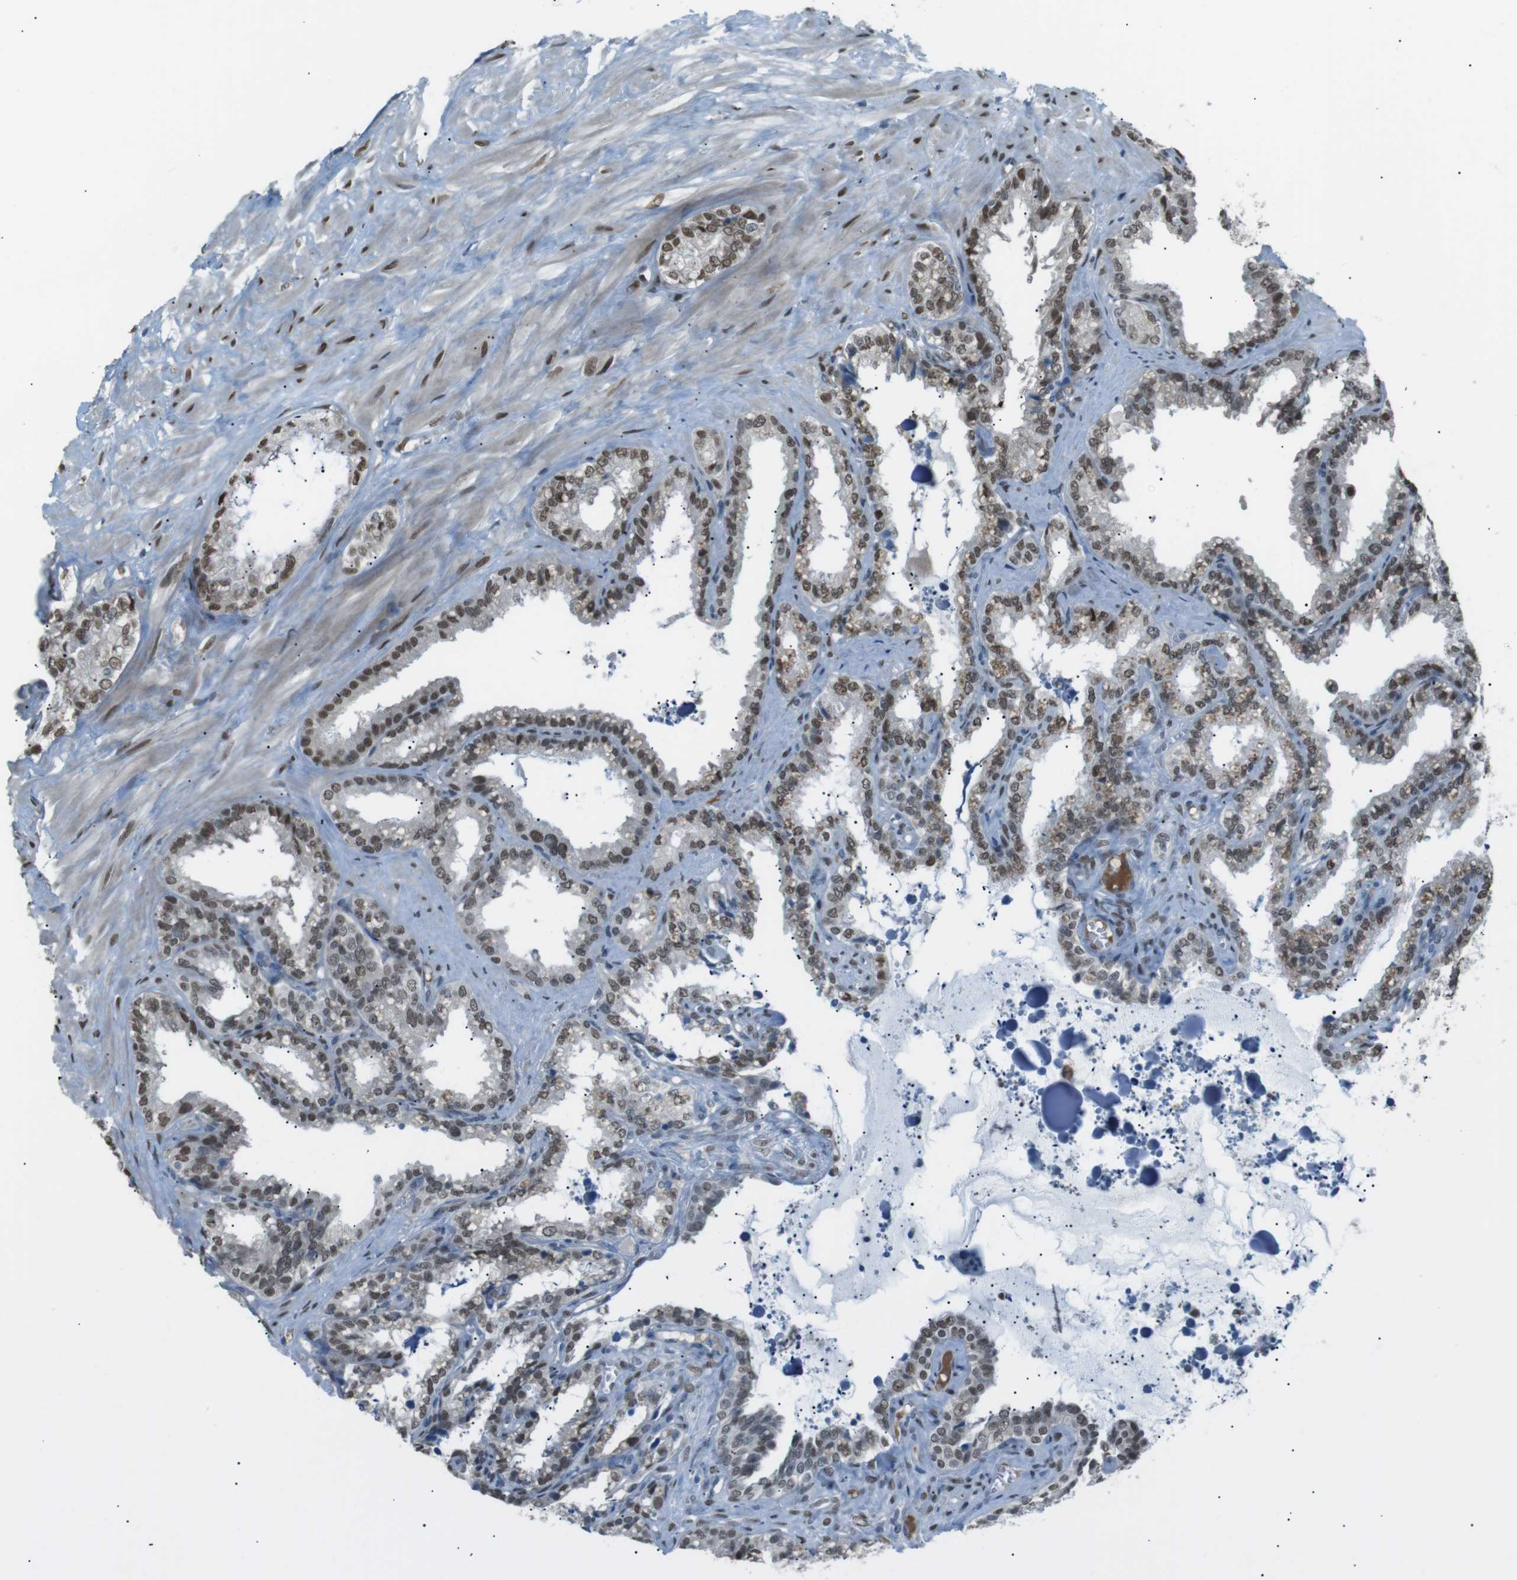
{"staining": {"intensity": "moderate", "quantity": ">75%", "location": "nuclear"}, "tissue": "seminal vesicle", "cell_type": "Glandular cells", "image_type": "normal", "snomed": [{"axis": "morphology", "description": "Normal tissue, NOS"}, {"axis": "topography", "description": "Seminal veicle"}], "caption": "A medium amount of moderate nuclear positivity is seen in about >75% of glandular cells in normal seminal vesicle.", "gene": "SRPK2", "patient": {"sex": "male", "age": 64}}